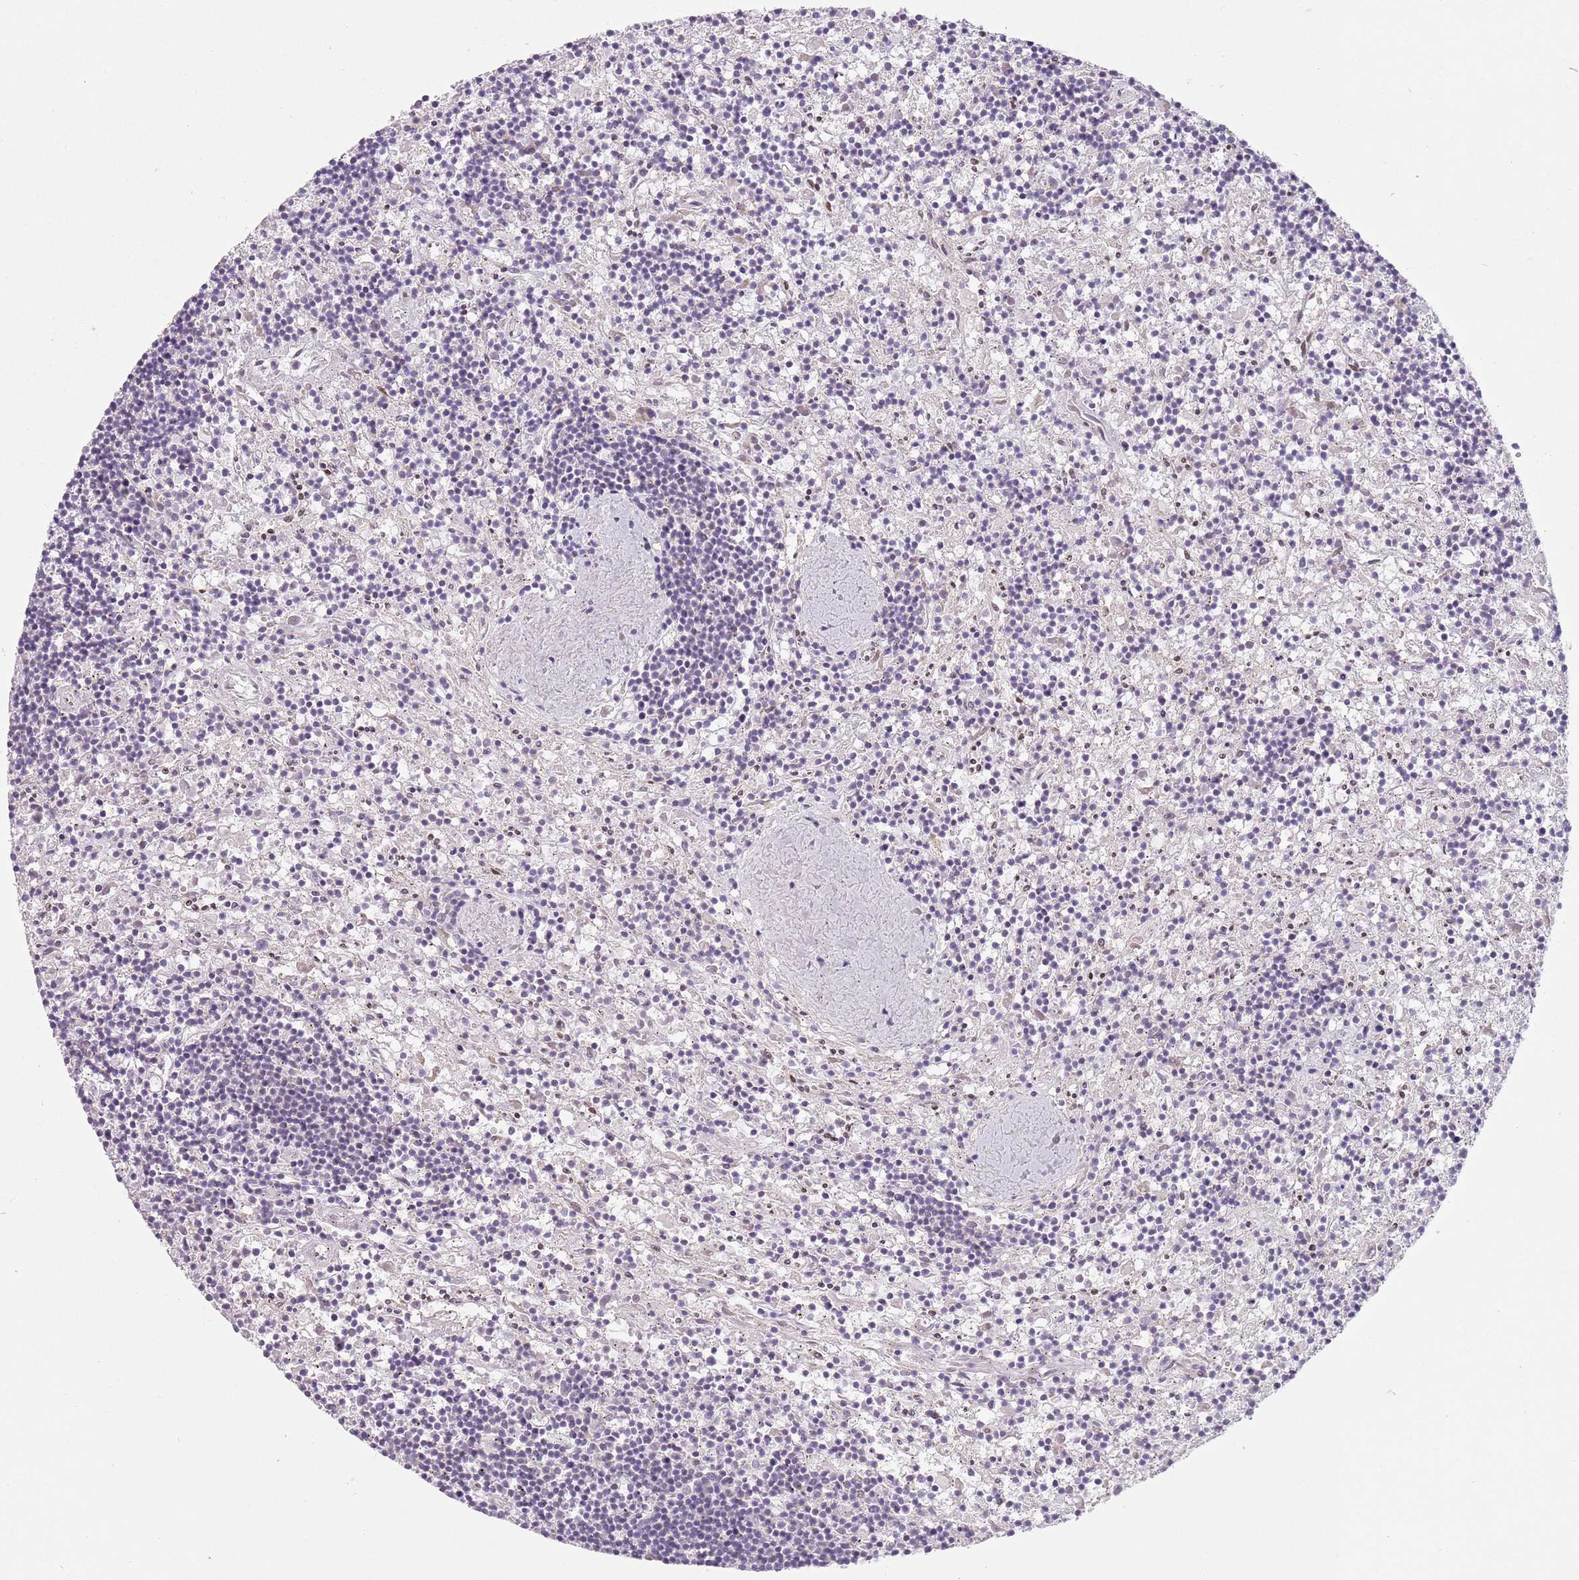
{"staining": {"intensity": "negative", "quantity": "none", "location": "none"}, "tissue": "lymphoma", "cell_type": "Tumor cells", "image_type": "cancer", "snomed": [{"axis": "morphology", "description": "Malignant lymphoma, non-Hodgkin's type, Low grade"}, {"axis": "topography", "description": "Spleen"}], "caption": "The IHC photomicrograph has no significant expression in tumor cells of lymphoma tissue.", "gene": "DEFB116", "patient": {"sex": "male", "age": 76}}